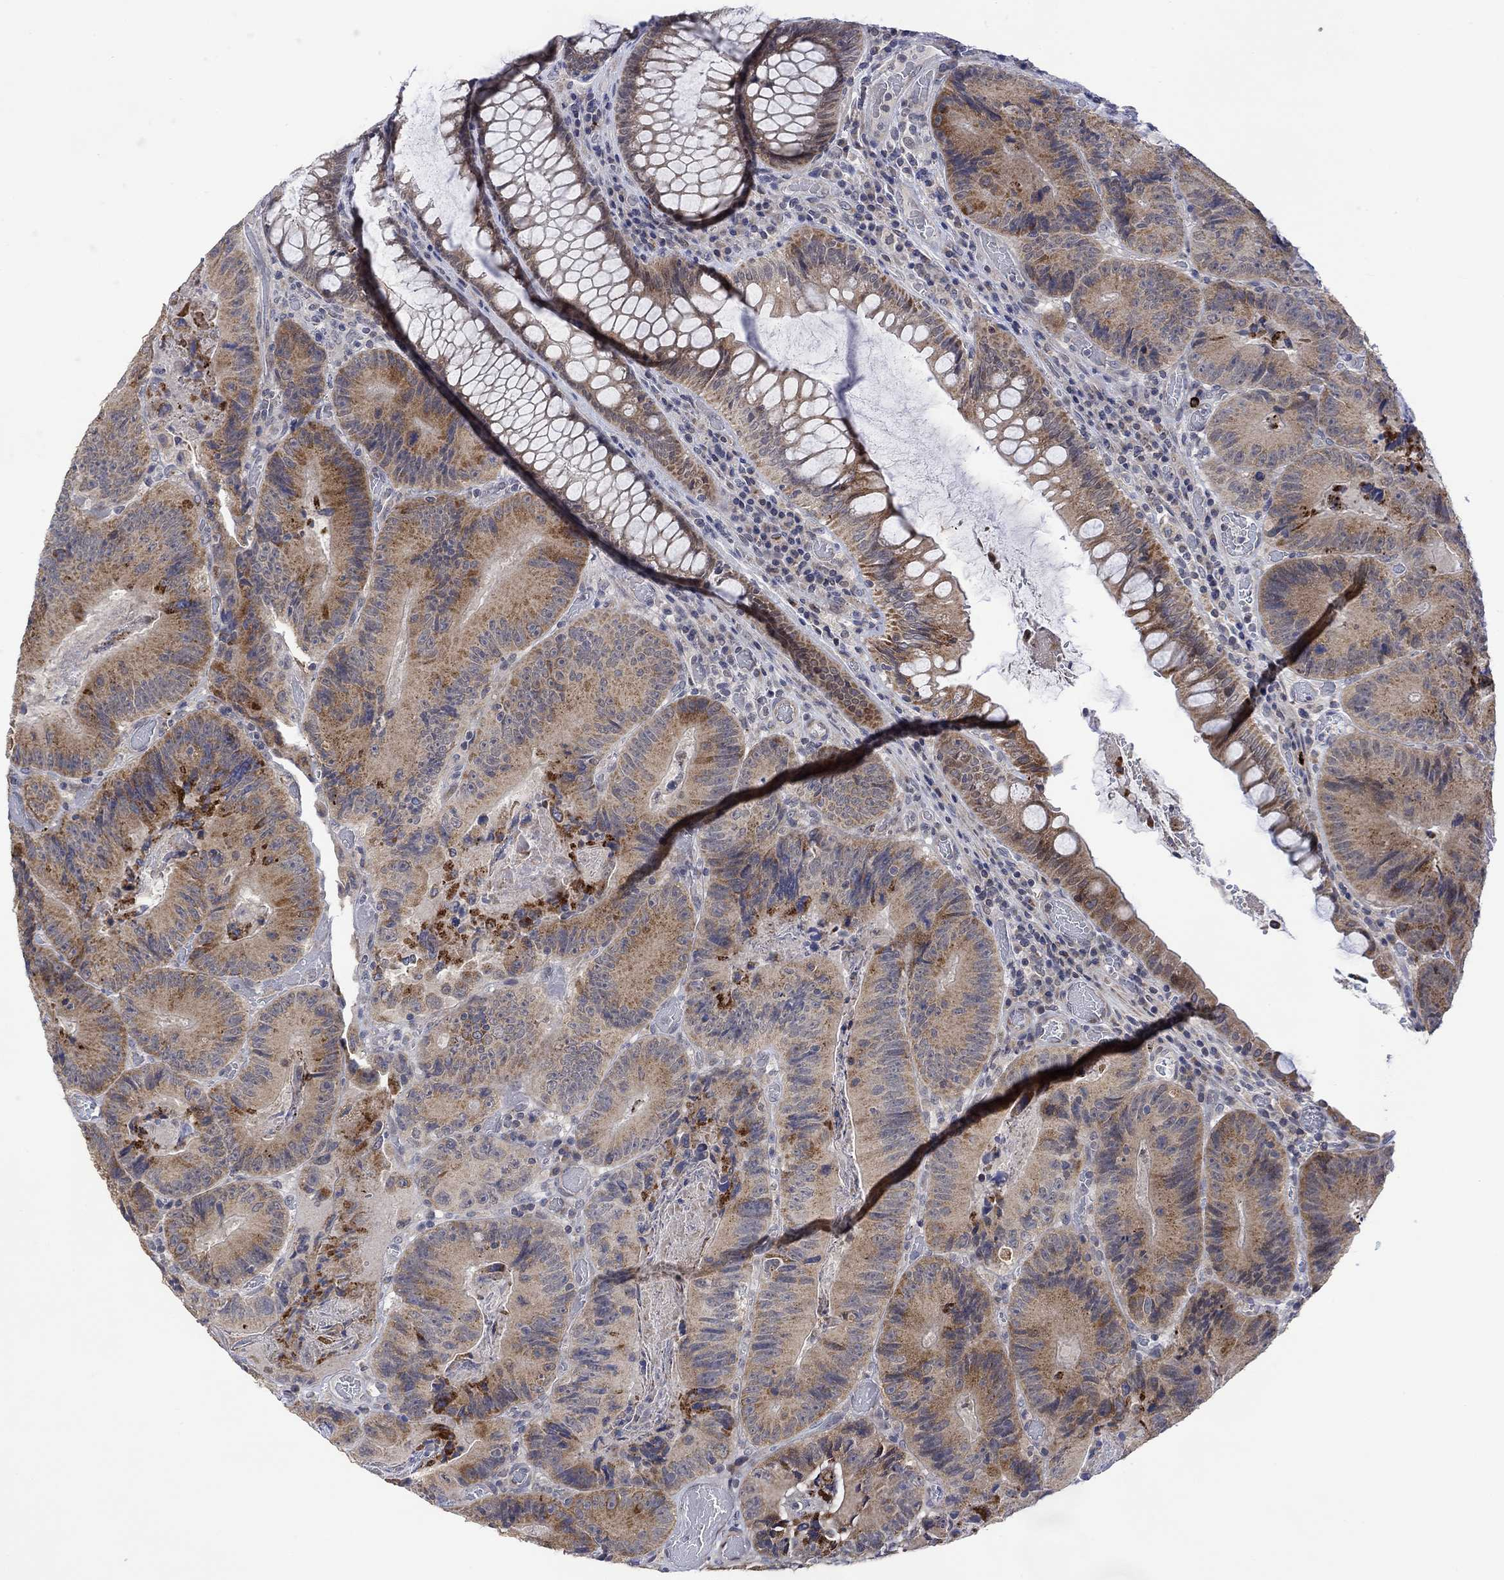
{"staining": {"intensity": "moderate", "quantity": "25%-75%", "location": "cytoplasmic/membranous"}, "tissue": "colorectal cancer", "cell_type": "Tumor cells", "image_type": "cancer", "snomed": [{"axis": "morphology", "description": "Adenocarcinoma, NOS"}, {"axis": "topography", "description": "Colon"}], "caption": "Protein positivity by immunohistochemistry shows moderate cytoplasmic/membranous positivity in approximately 25%-75% of tumor cells in colorectal cancer (adenocarcinoma). The staining was performed using DAB (3,3'-diaminobenzidine) to visualize the protein expression in brown, while the nuclei were stained in blue with hematoxylin (Magnification: 20x).", "gene": "SLC48A1", "patient": {"sex": "female", "age": 86}}